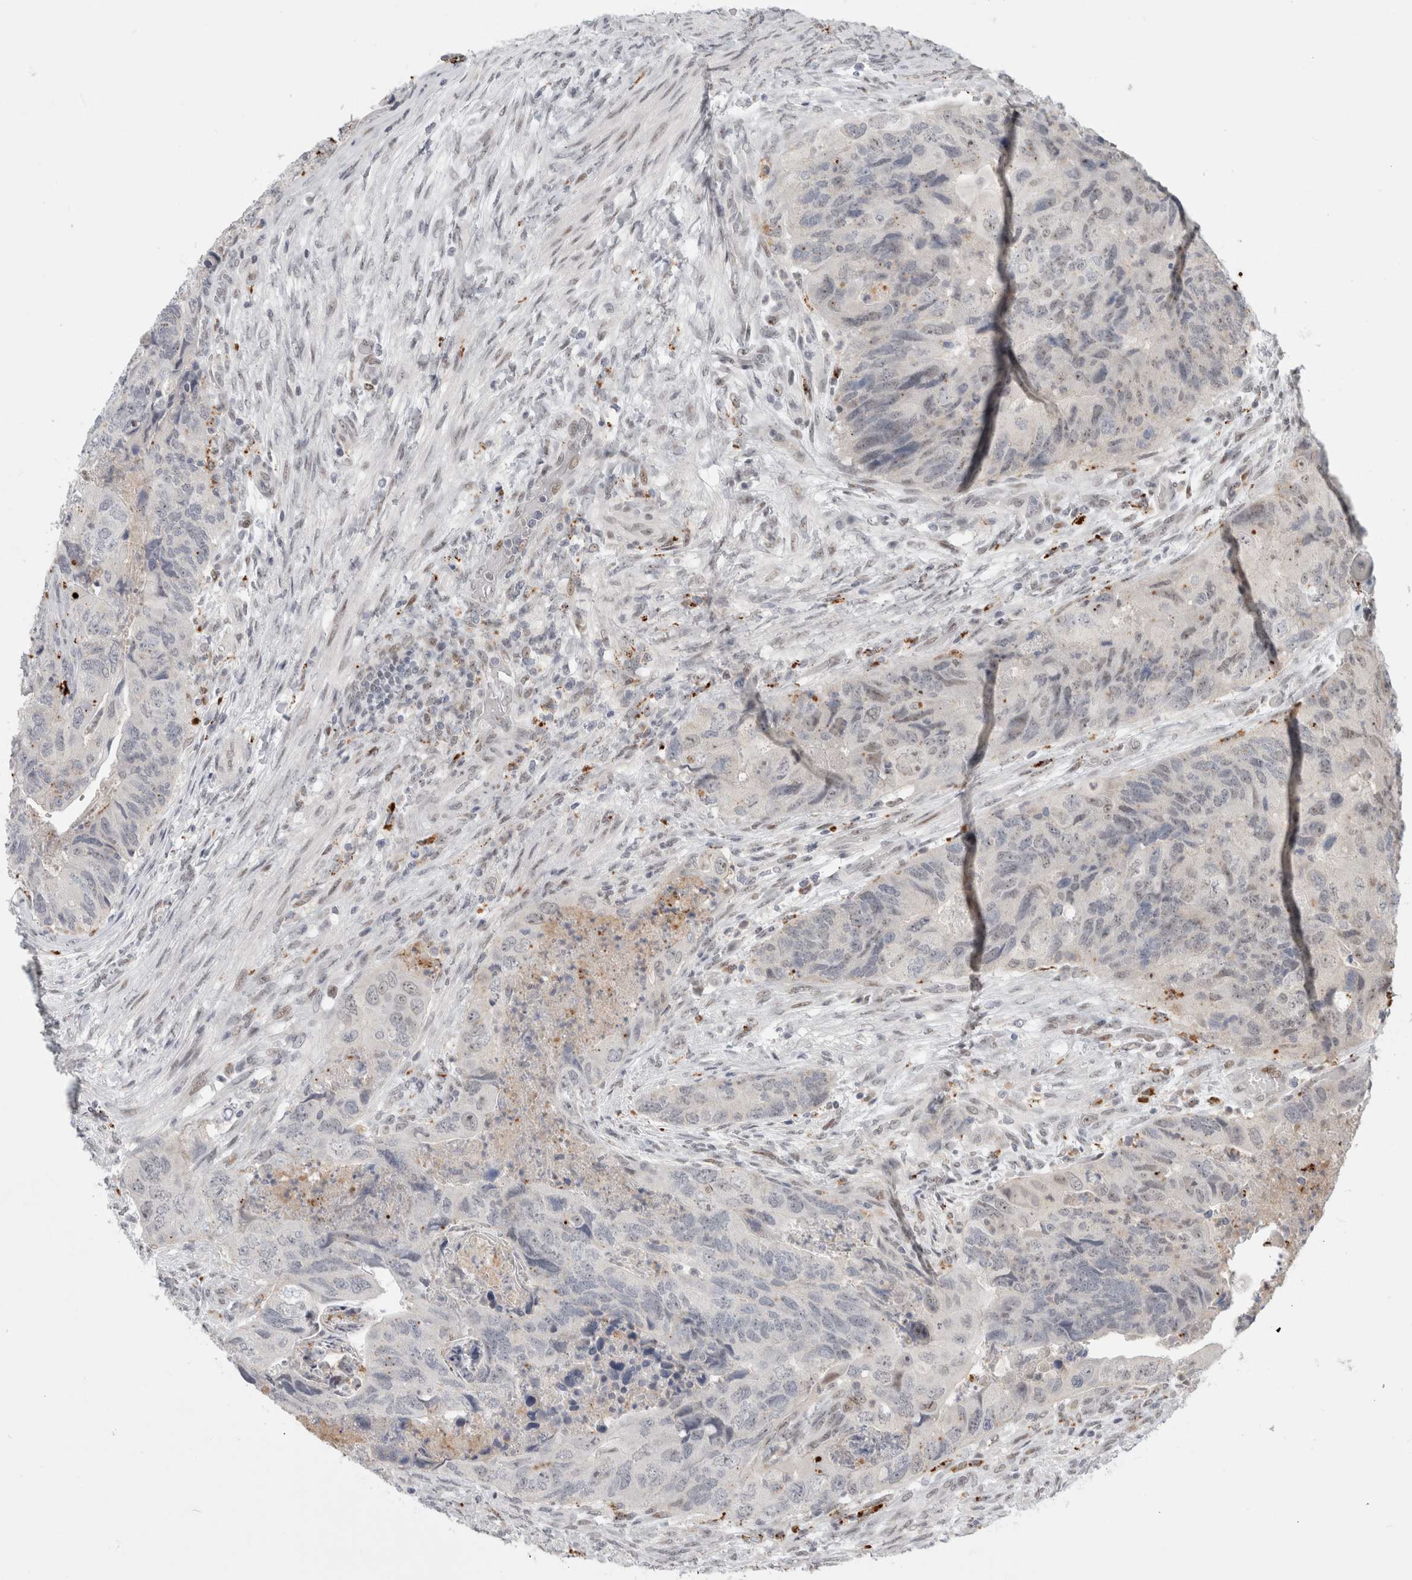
{"staining": {"intensity": "negative", "quantity": "none", "location": "none"}, "tissue": "colorectal cancer", "cell_type": "Tumor cells", "image_type": "cancer", "snomed": [{"axis": "morphology", "description": "Adenocarcinoma, NOS"}, {"axis": "topography", "description": "Rectum"}], "caption": "An image of human adenocarcinoma (colorectal) is negative for staining in tumor cells.", "gene": "SENP6", "patient": {"sex": "male", "age": 63}}